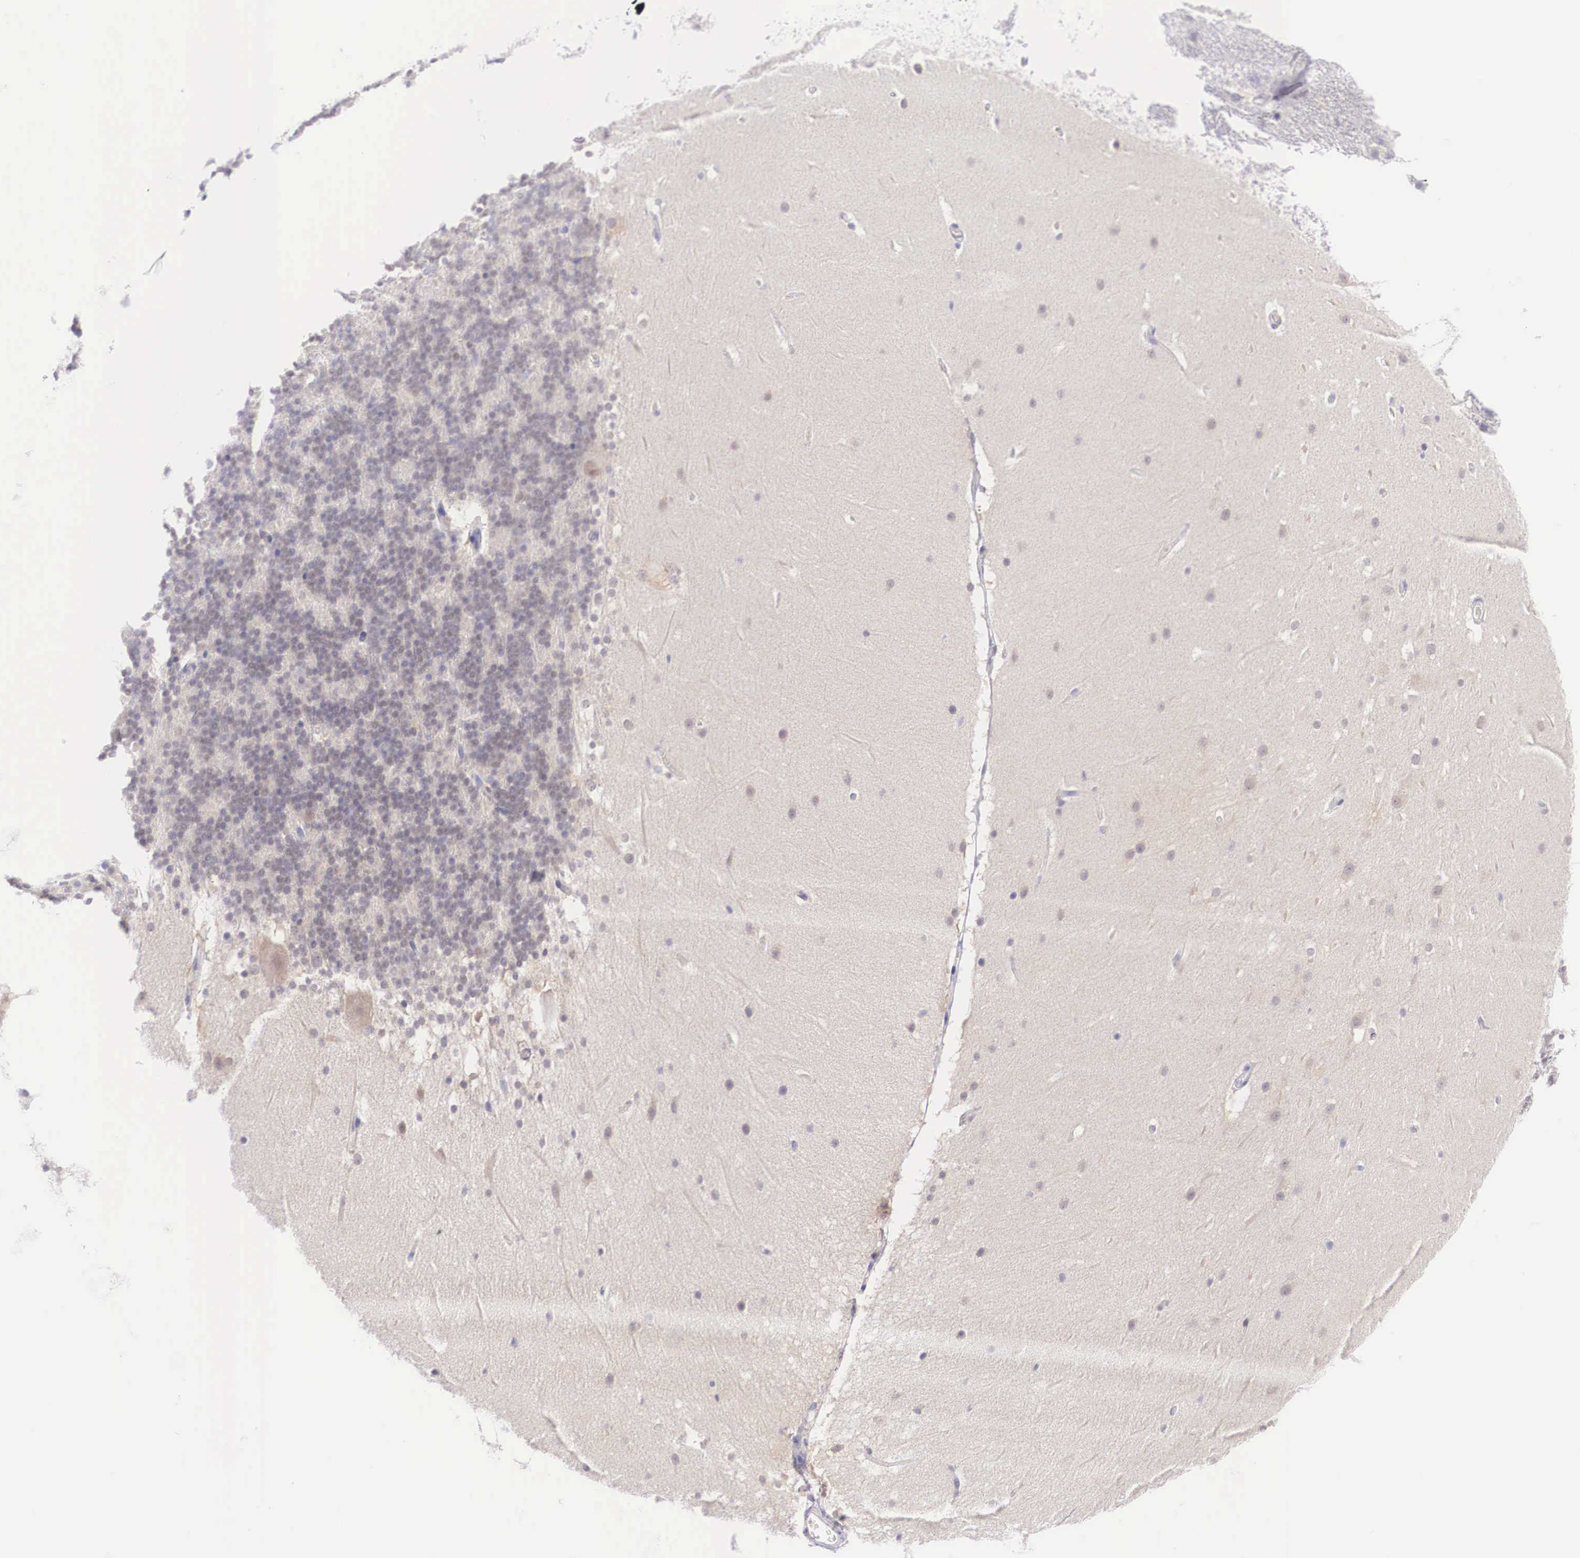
{"staining": {"intensity": "negative", "quantity": "none", "location": "none"}, "tissue": "cerebellum", "cell_type": "Cells in granular layer", "image_type": "normal", "snomed": [{"axis": "morphology", "description": "Normal tissue, NOS"}, {"axis": "topography", "description": "Cerebellum"}], "caption": "The histopathology image reveals no staining of cells in granular layer in benign cerebellum.", "gene": "BCL6", "patient": {"sex": "female", "age": 19}}